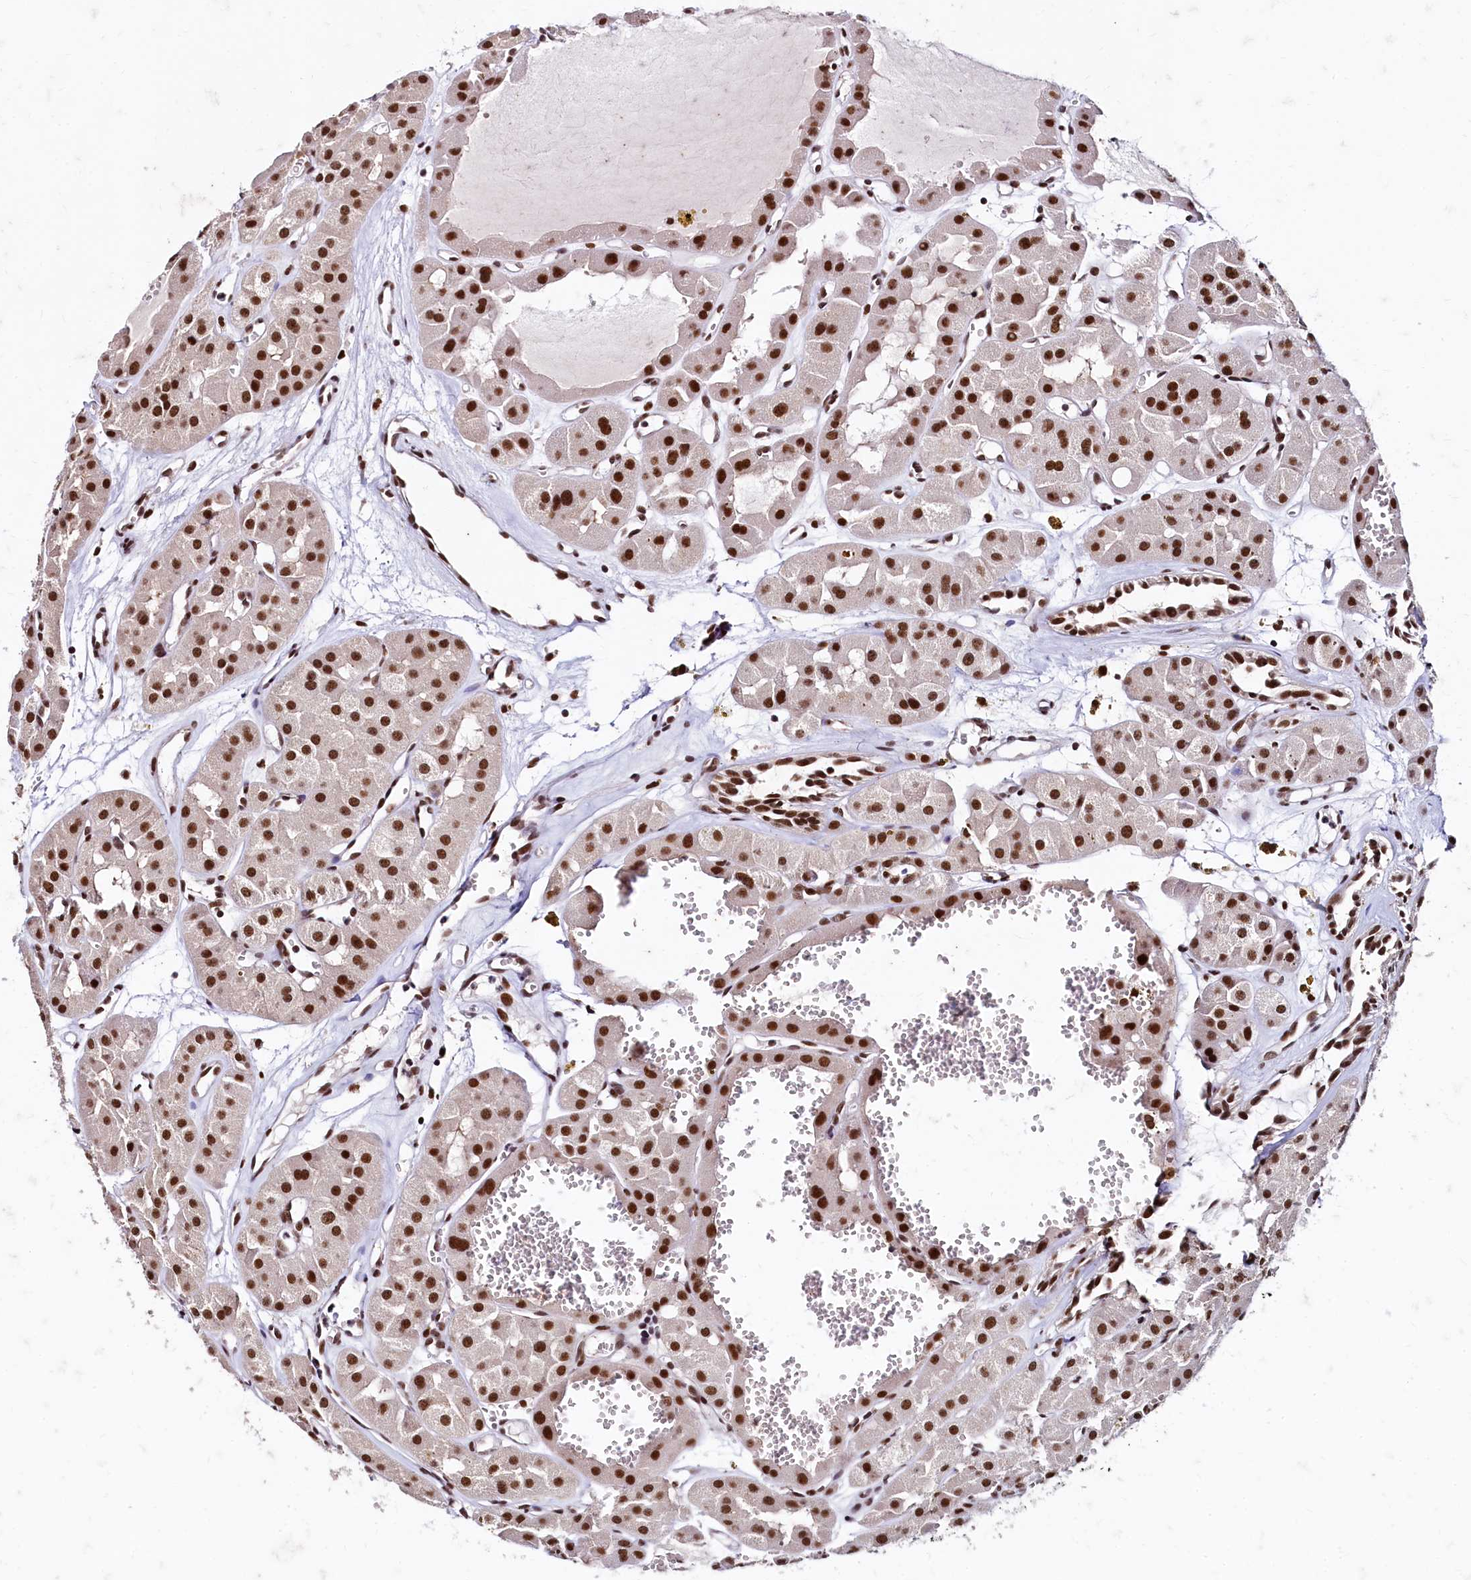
{"staining": {"intensity": "strong", "quantity": ">75%", "location": "nuclear"}, "tissue": "renal cancer", "cell_type": "Tumor cells", "image_type": "cancer", "snomed": [{"axis": "morphology", "description": "Carcinoma, NOS"}, {"axis": "topography", "description": "Kidney"}], "caption": "Protein expression analysis of human renal carcinoma reveals strong nuclear staining in about >75% of tumor cells. (brown staining indicates protein expression, while blue staining denotes nuclei).", "gene": "CPSF7", "patient": {"sex": "female", "age": 75}}